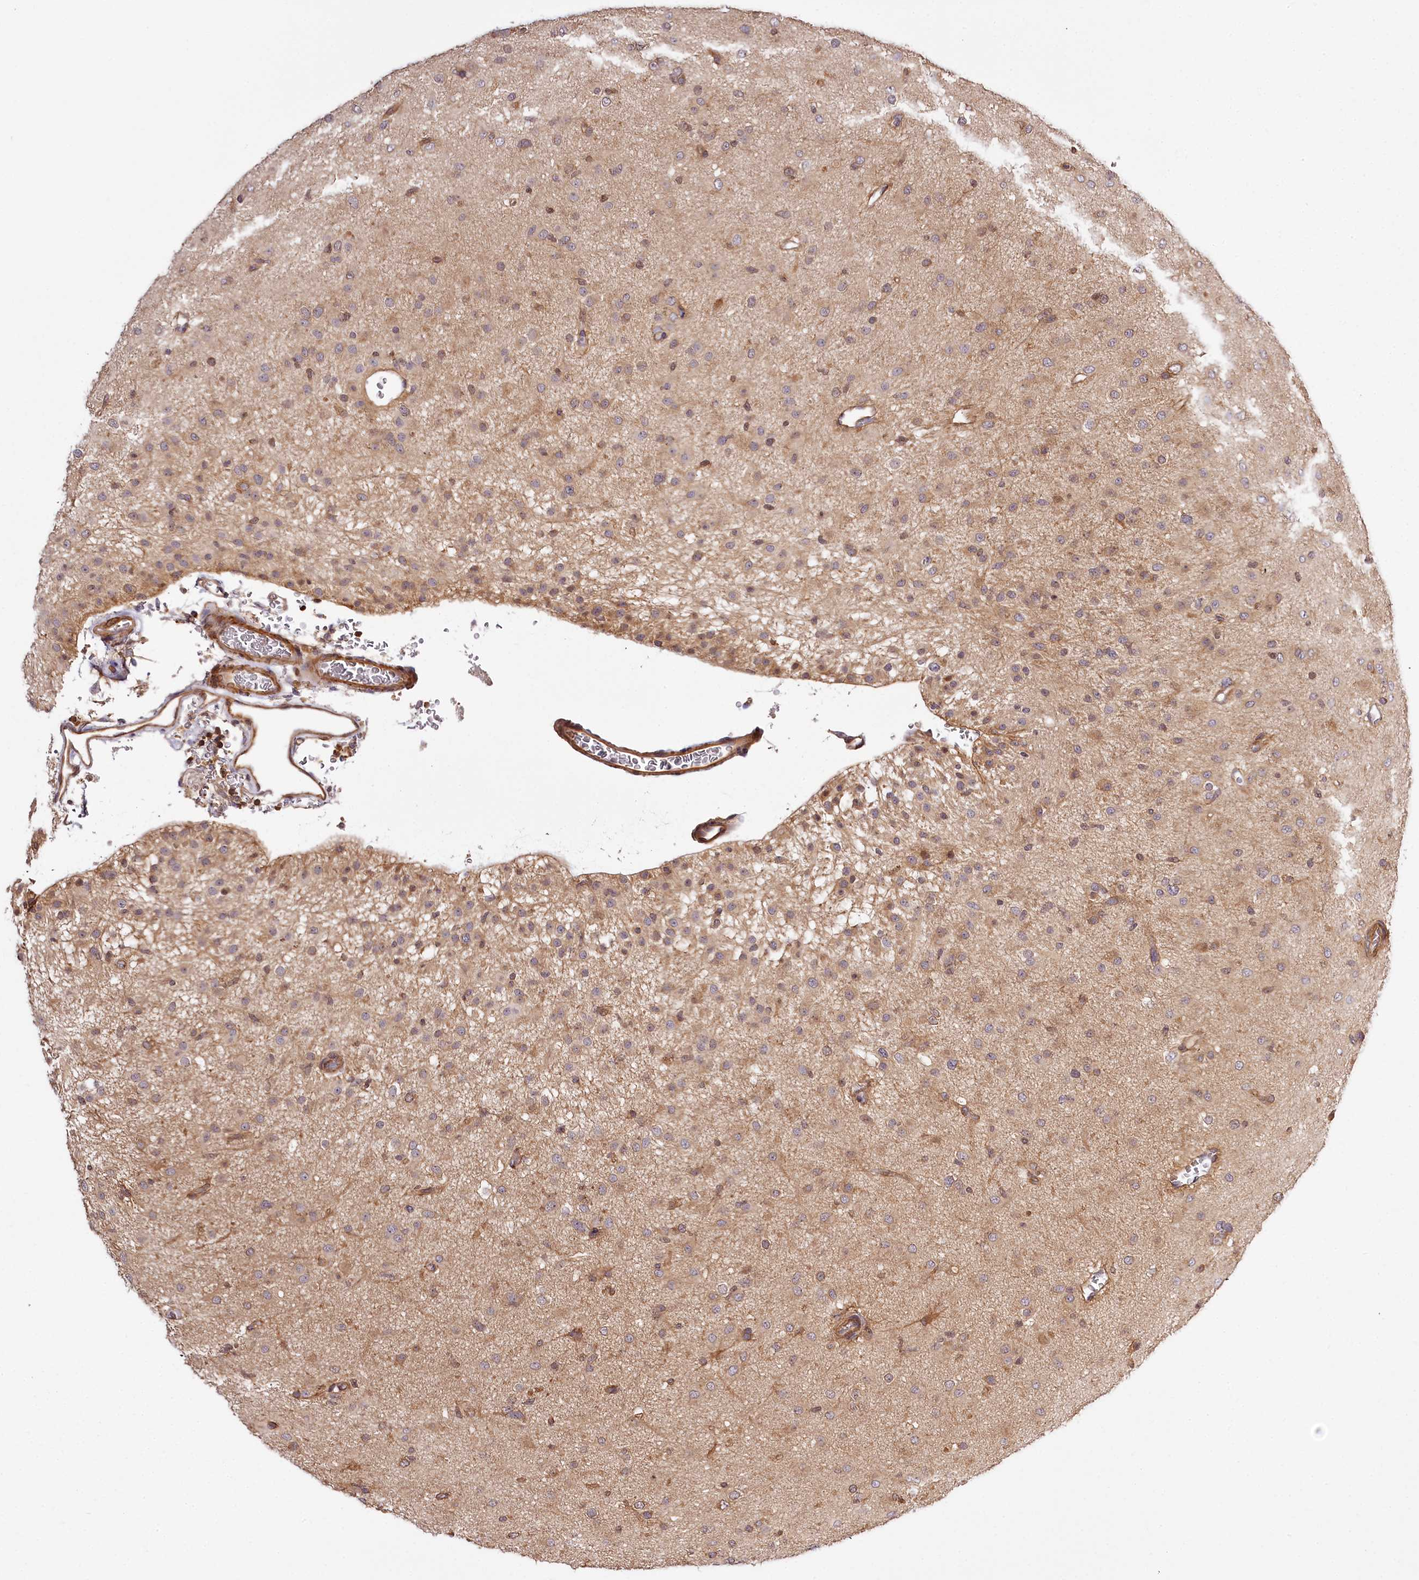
{"staining": {"intensity": "weak", "quantity": "25%-75%", "location": "cytoplasmic/membranous"}, "tissue": "glioma", "cell_type": "Tumor cells", "image_type": "cancer", "snomed": [{"axis": "morphology", "description": "Glioma, malignant, Low grade"}, {"axis": "topography", "description": "Brain"}], "caption": "Tumor cells show low levels of weak cytoplasmic/membranous expression in about 25%-75% of cells in malignant glioma (low-grade). (DAB IHC, brown staining for protein, blue staining for nuclei).", "gene": "TARS1", "patient": {"sex": "male", "age": 65}}